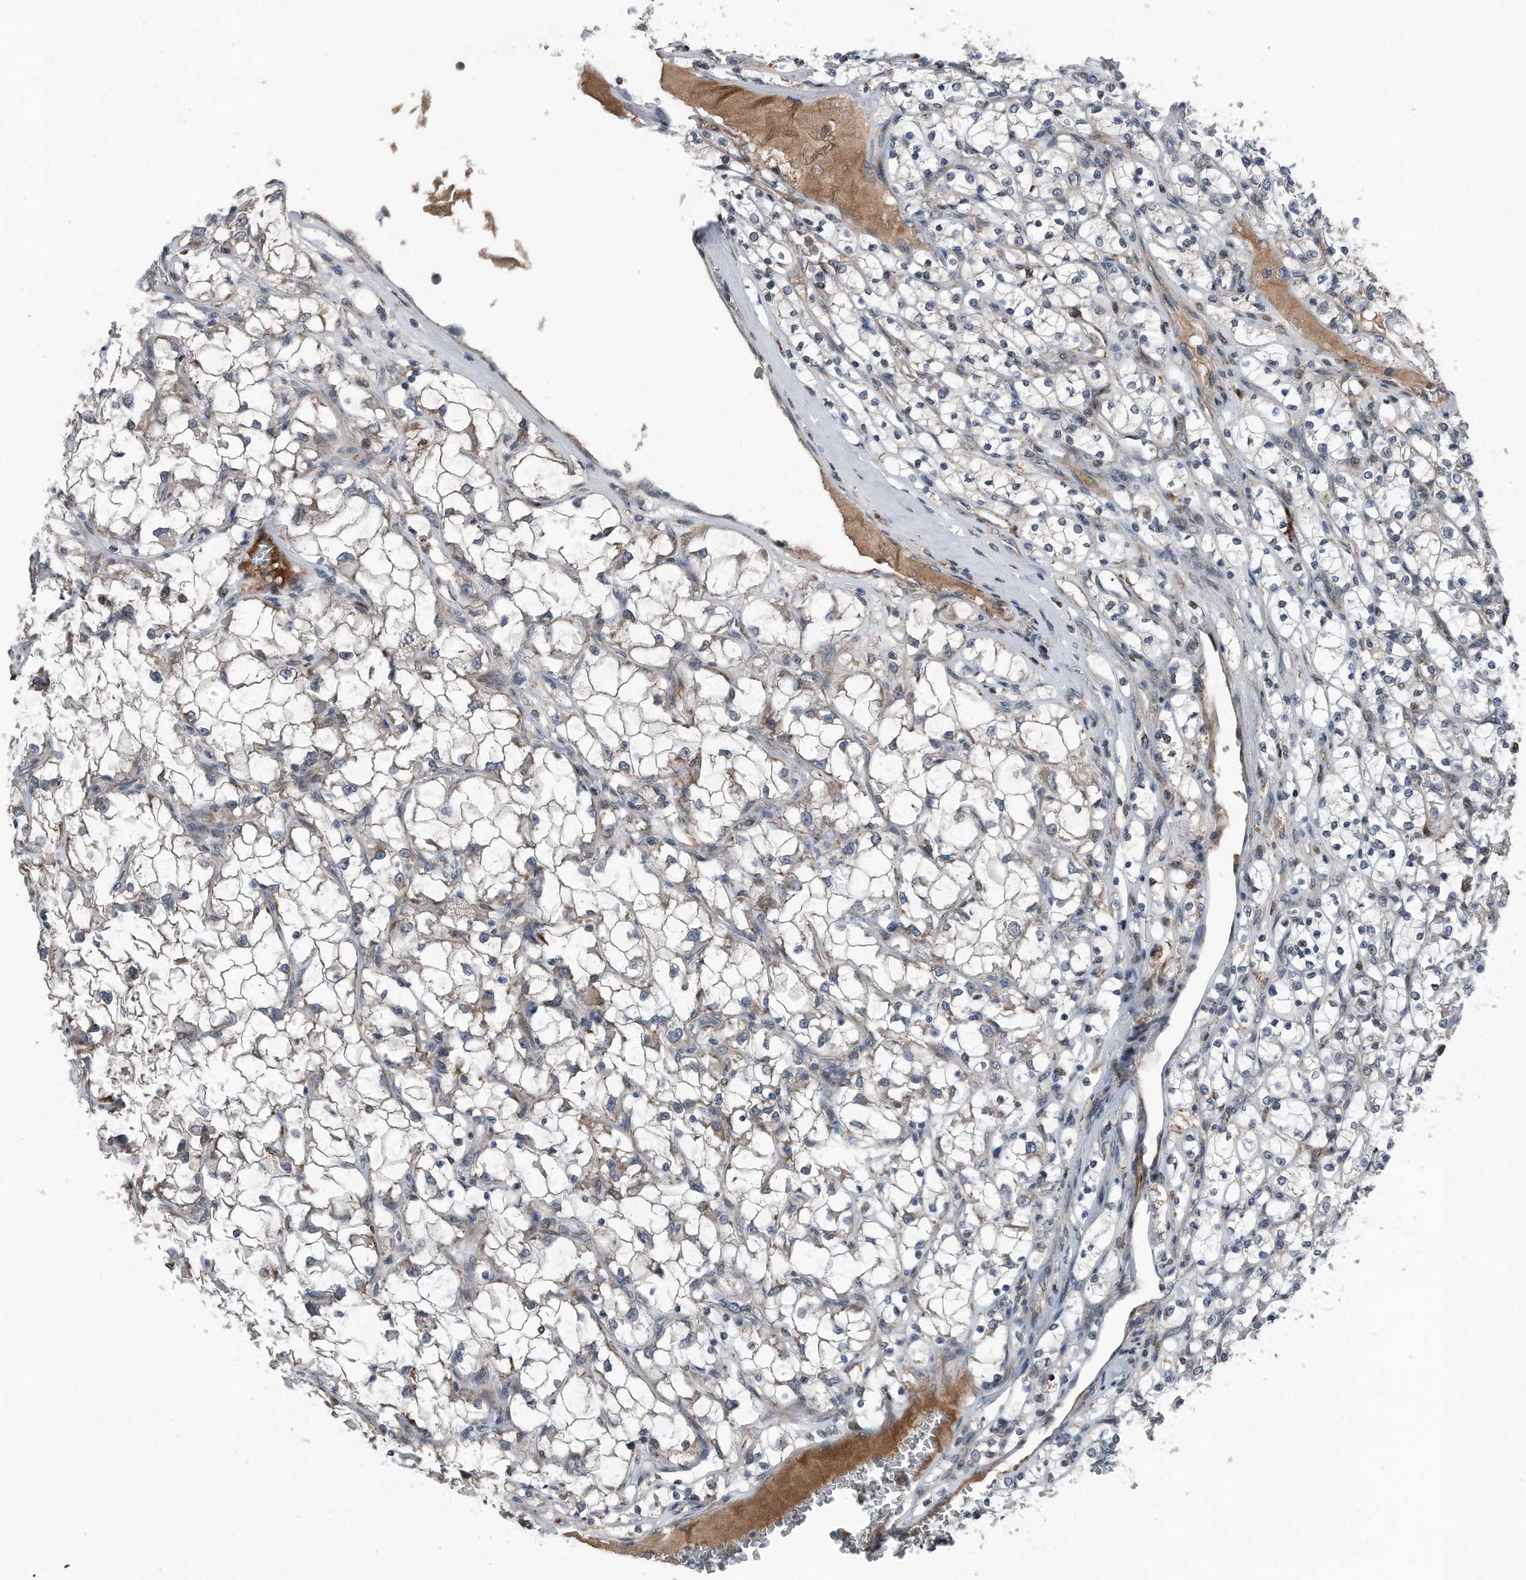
{"staining": {"intensity": "weak", "quantity": "<25%", "location": "cytoplasmic/membranous"}, "tissue": "renal cancer", "cell_type": "Tumor cells", "image_type": "cancer", "snomed": [{"axis": "morphology", "description": "Adenocarcinoma, NOS"}, {"axis": "topography", "description": "Kidney"}], "caption": "Tumor cells show no significant protein positivity in renal cancer (adenocarcinoma).", "gene": "DST", "patient": {"sex": "female", "age": 69}}